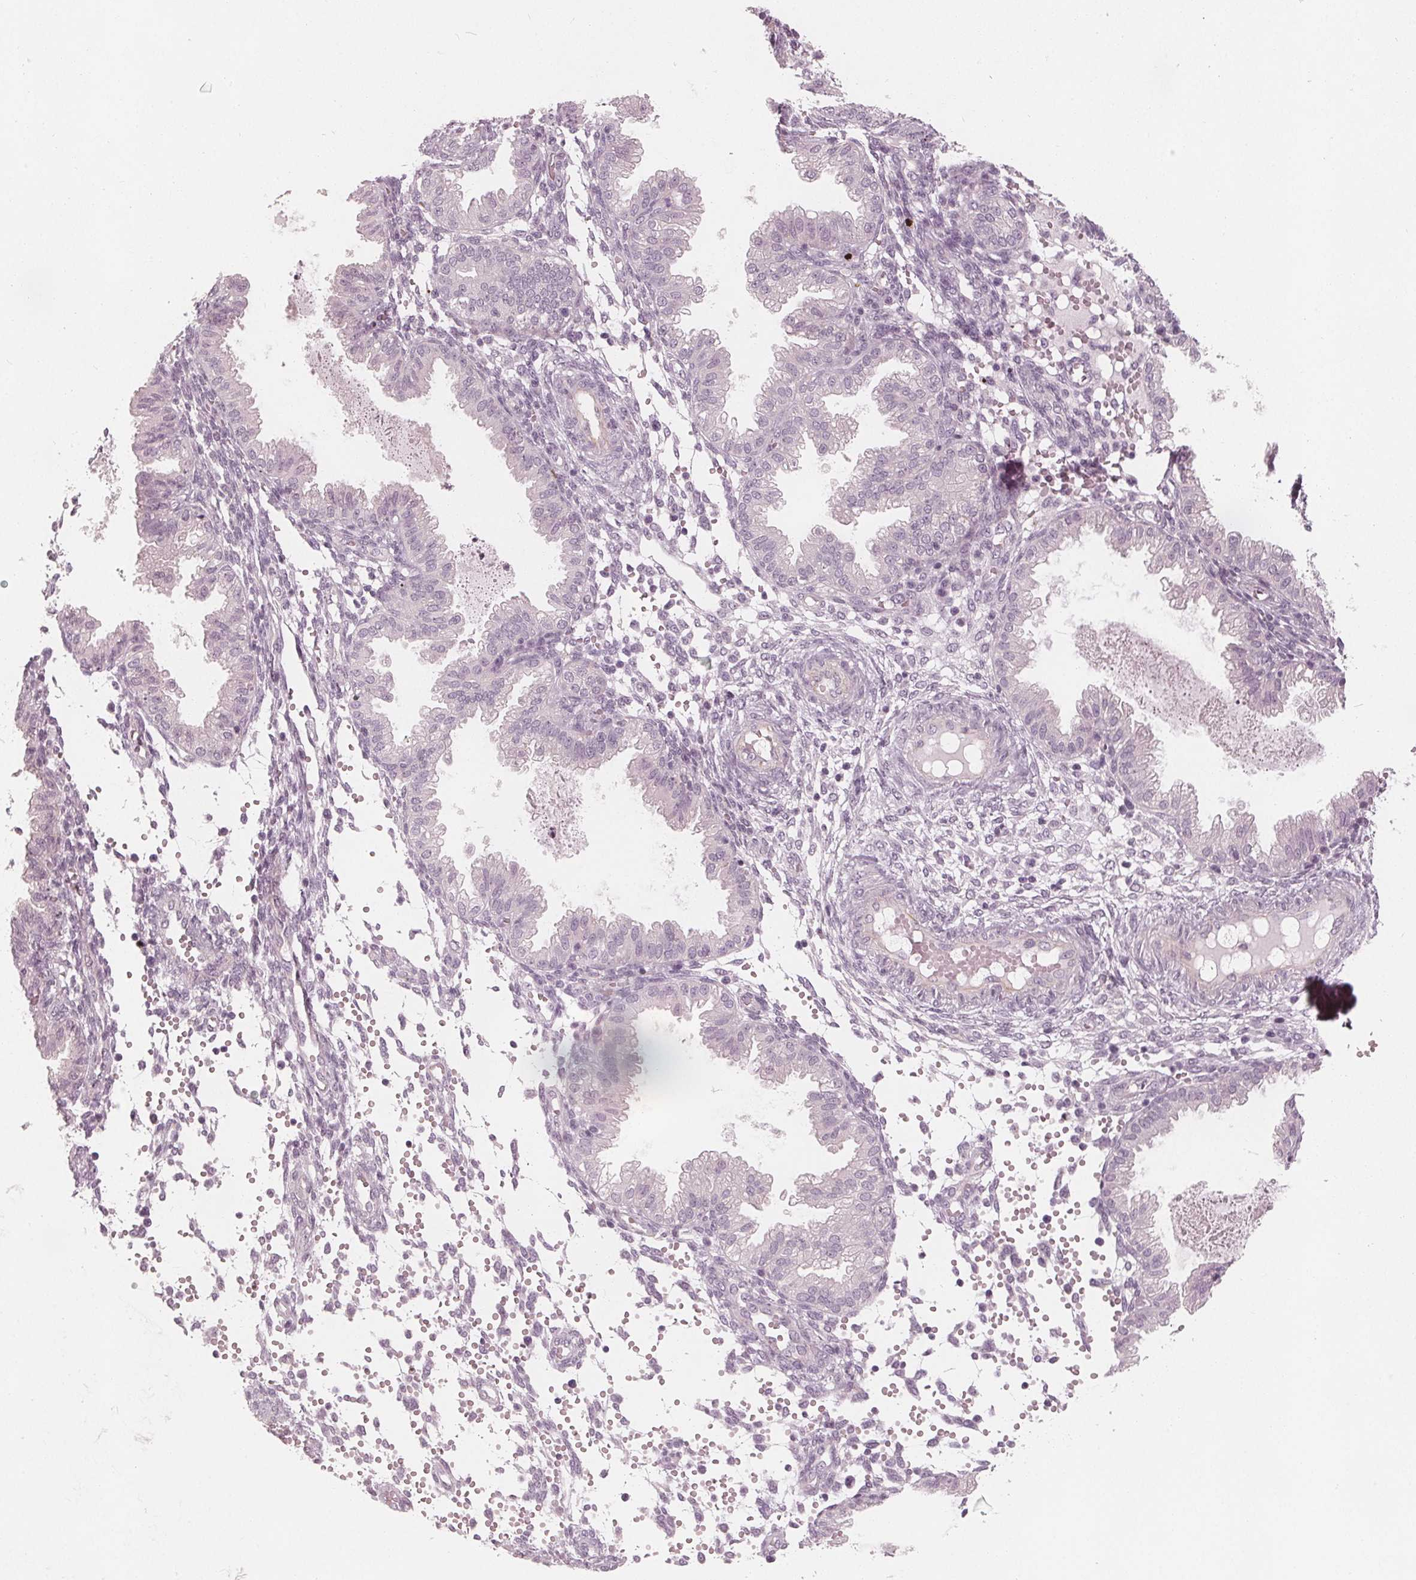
{"staining": {"intensity": "negative", "quantity": "none", "location": "none"}, "tissue": "endometrium", "cell_type": "Cells in endometrial stroma", "image_type": "normal", "snomed": [{"axis": "morphology", "description": "Normal tissue, NOS"}, {"axis": "topography", "description": "Endometrium"}], "caption": "Photomicrograph shows no significant protein staining in cells in endometrial stroma of benign endometrium. (DAB IHC with hematoxylin counter stain).", "gene": "SAT2", "patient": {"sex": "female", "age": 33}}